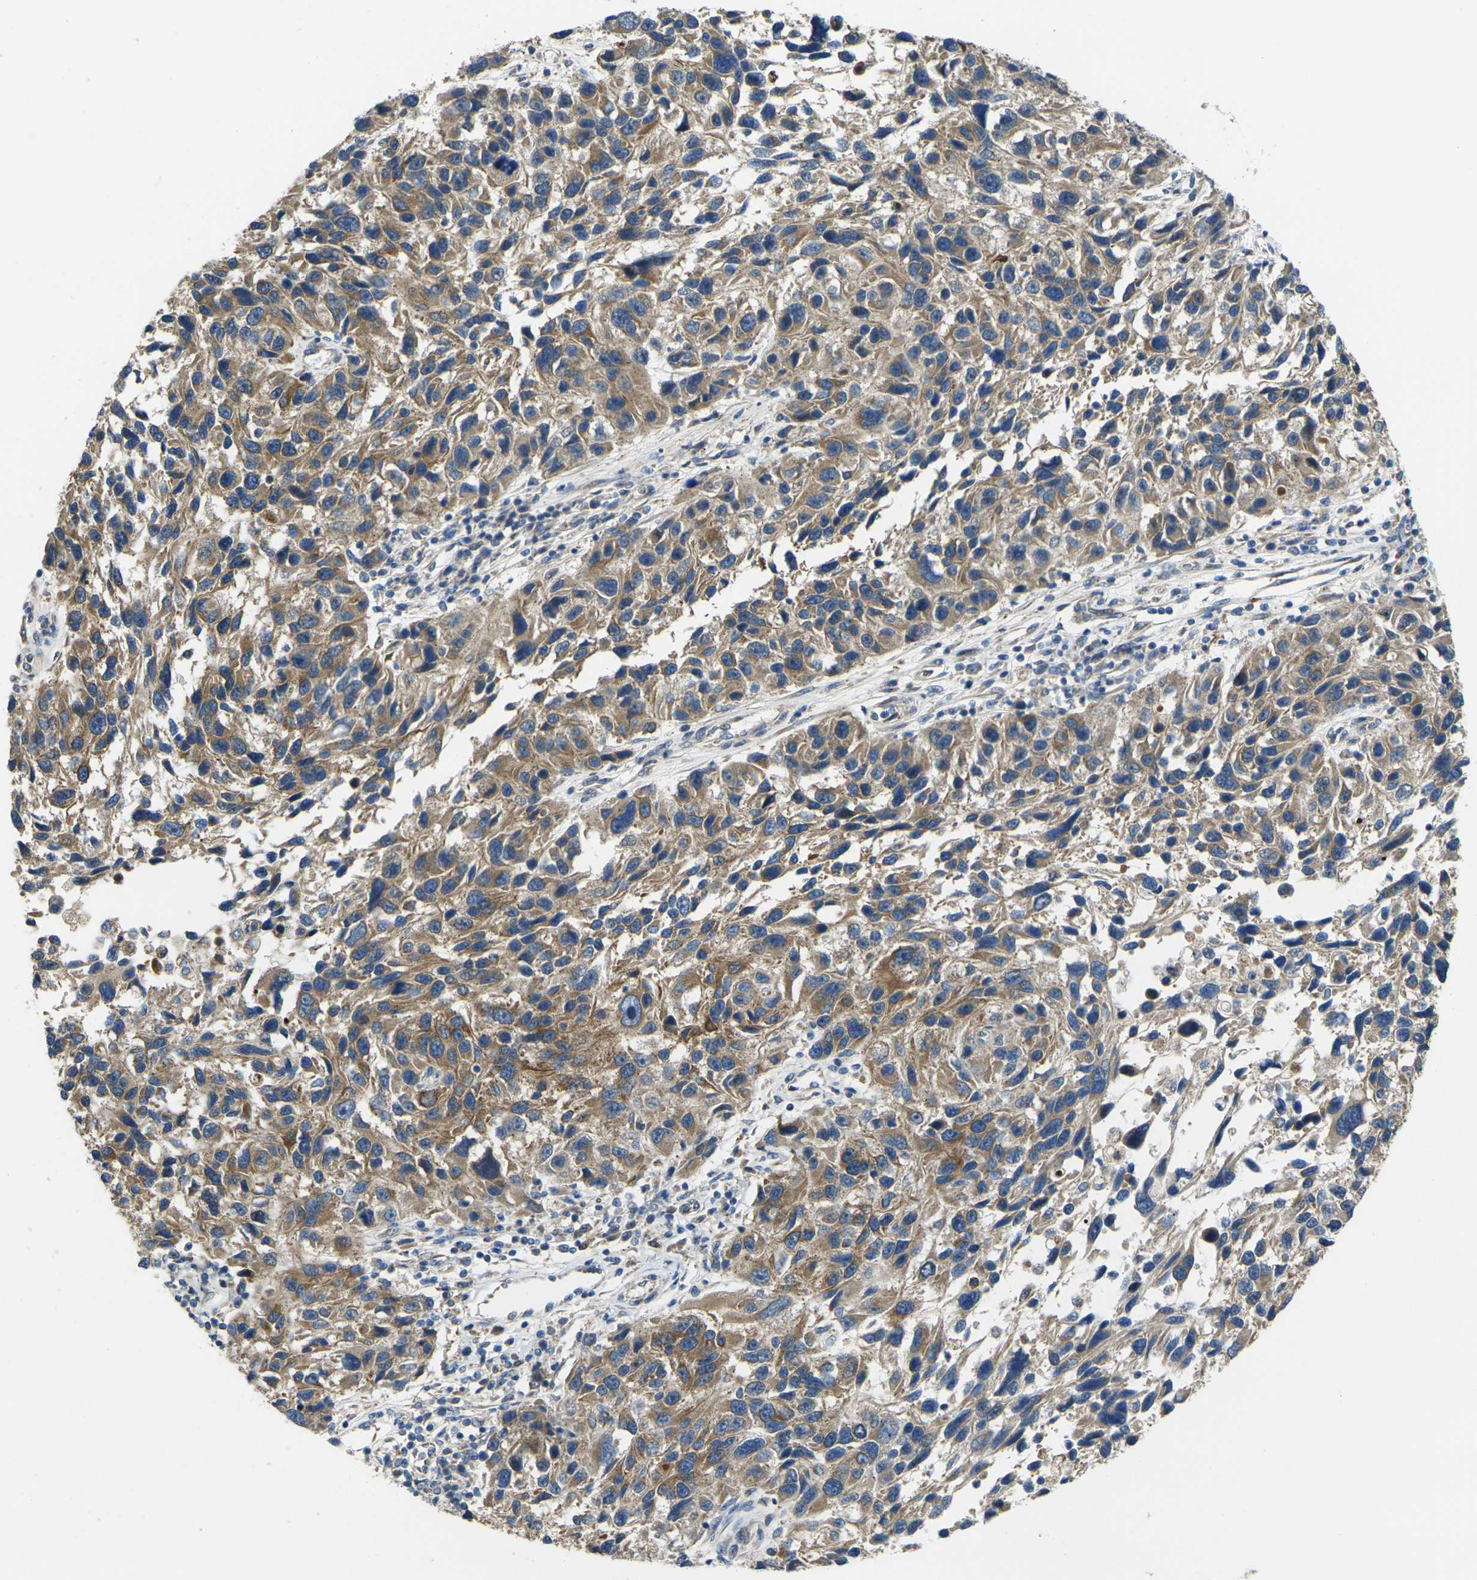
{"staining": {"intensity": "moderate", "quantity": ">75%", "location": "cytoplasmic/membranous"}, "tissue": "melanoma", "cell_type": "Tumor cells", "image_type": "cancer", "snomed": [{"axis": "morphology", "description": "Malignant melanoma, NOS"}, {"axis": "topography", "description": "Skin"}], "caption": "The histopathology image demonstrates staining of melanoma, revealing moderate cytoplasmic/membranous protein staining (brown color) within tumor cells.", "gene": "GNA12", "patient": {"sex": "male", "age": 53}}